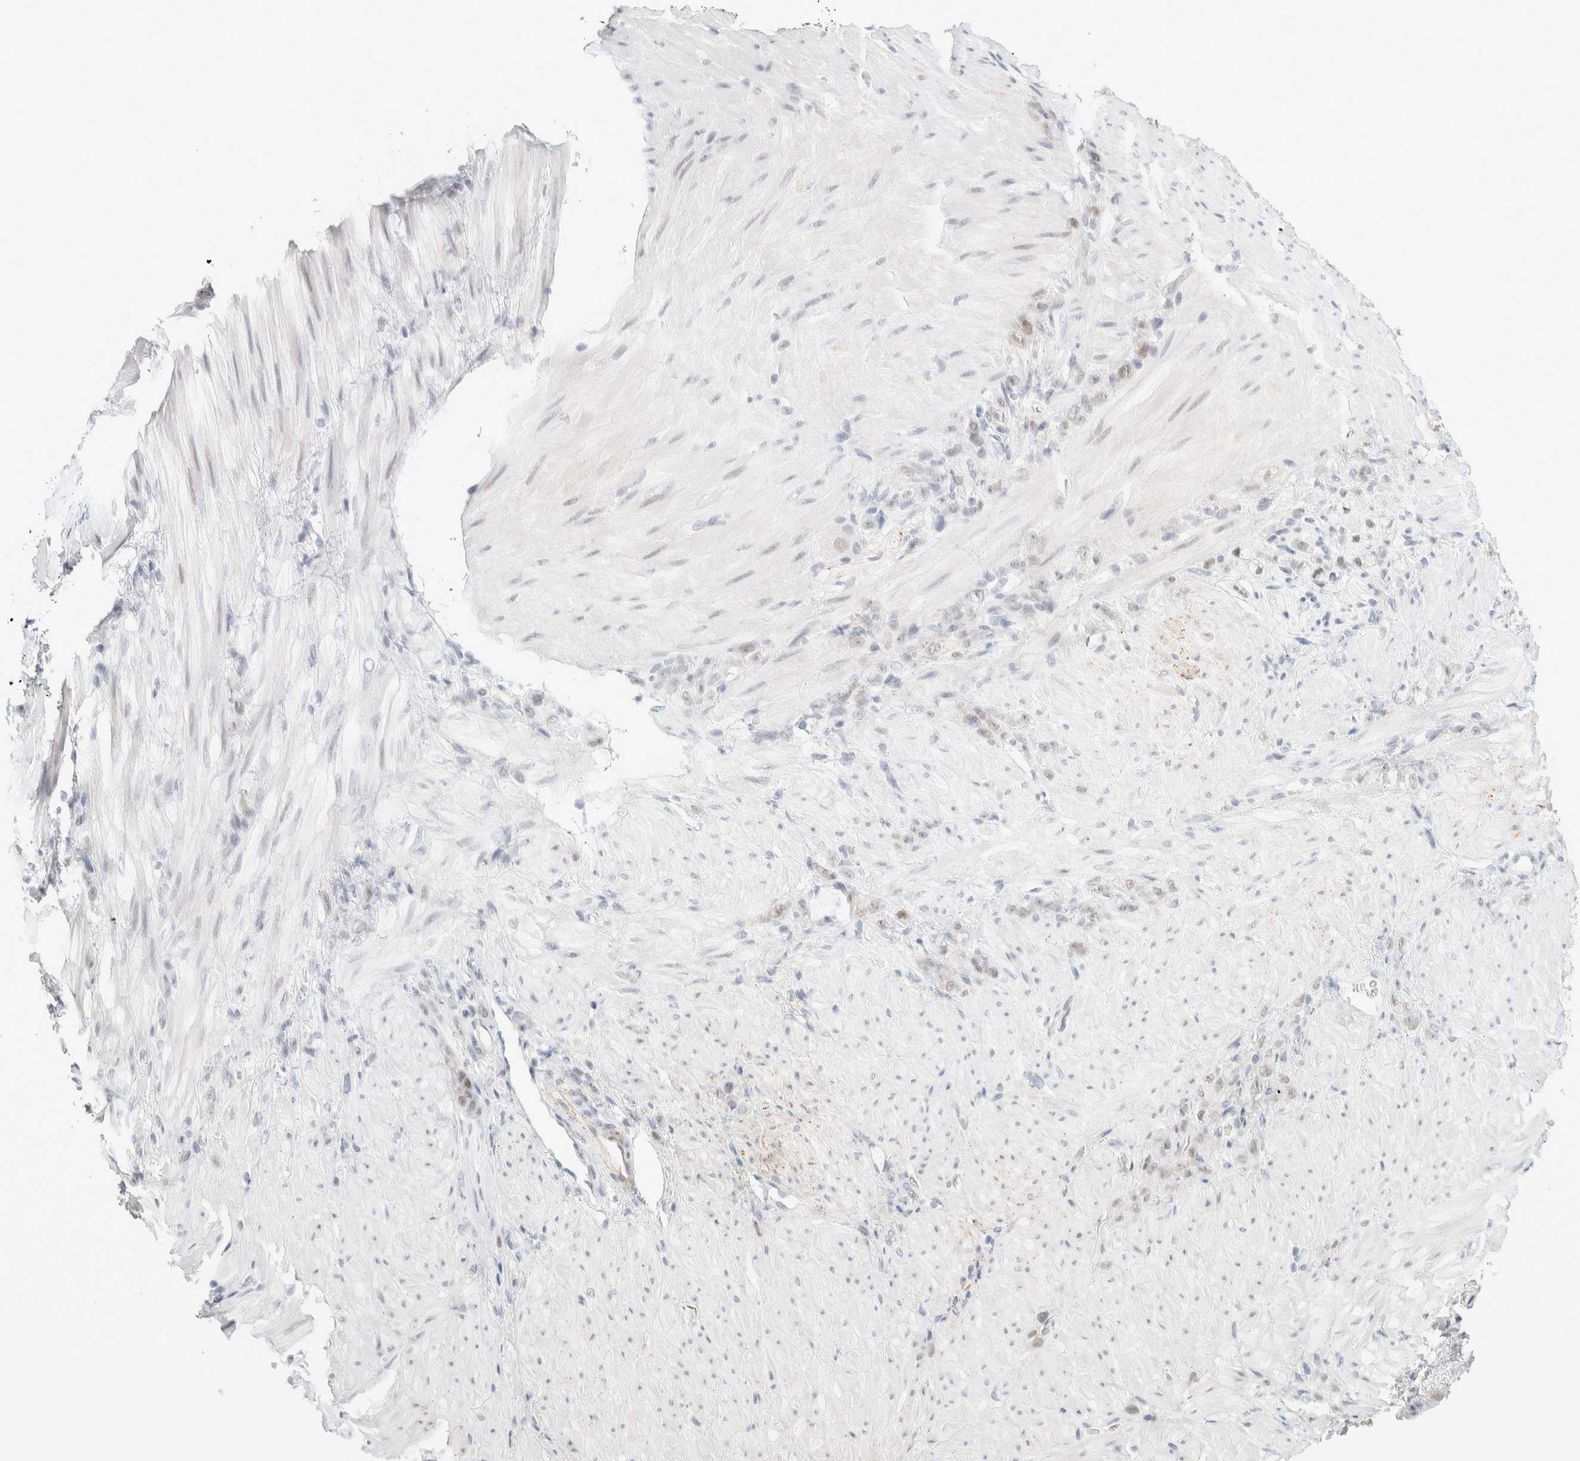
{"staining": {"intensity": "weak", "quantity": "<25%", "location": "nuclear"}, "tissue": "stomach cancer", "cell_type": "Tumor cells", "image_type": "cancer", "snomed": [{"axis": "morphology", "description": "Normal tissue, NOS"}, {"axis": "morphology", "description": "Adenocarcinoma, NOS"}, {"axis": "topography", "description": "Stomach"}], "caption": "Stomach cancer was stained to show a protein in brown. There is no significant positivity in tumor cells.", "gene": "CDH17", "patient": {"sex": "male", "age": 82}}